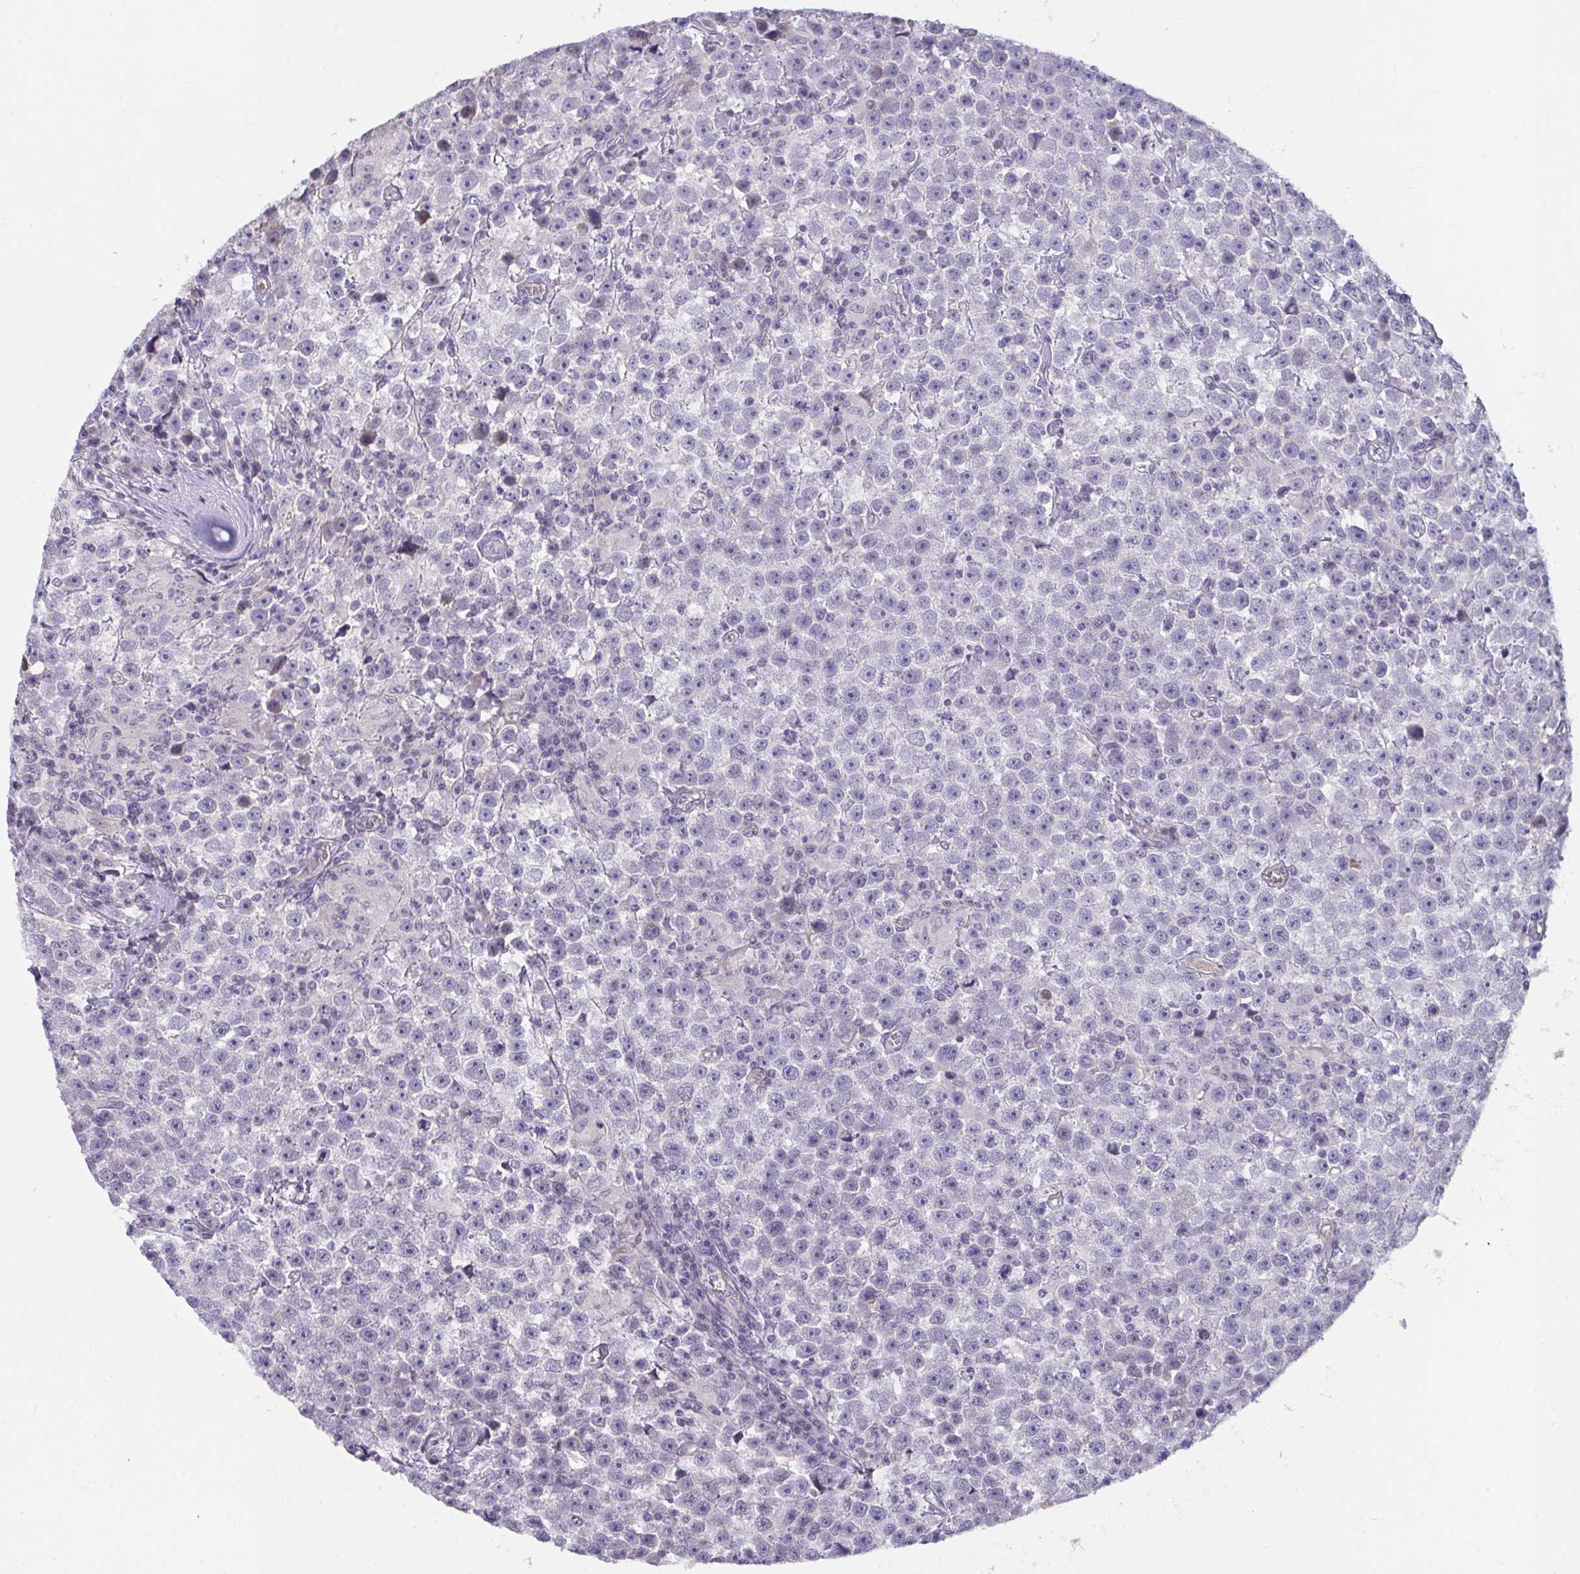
{"staining": {"intensity": "negative", "quantity": "none", "location": "none"}, "tissue": "testis cancer", "cell_type": "Tumor cells", "image_type": "cancer", "snomed": [{"axis": "morphology", "description": "Seminoma, NOS"}, {"axis": "topography", "description": "Testis"}], "caption": "An image of testis seminoma stained for a protein exhibits no brown staining in tumor cells.", "gene": "SEMA6B", "patient": {"sex": "male", "age": 31}}